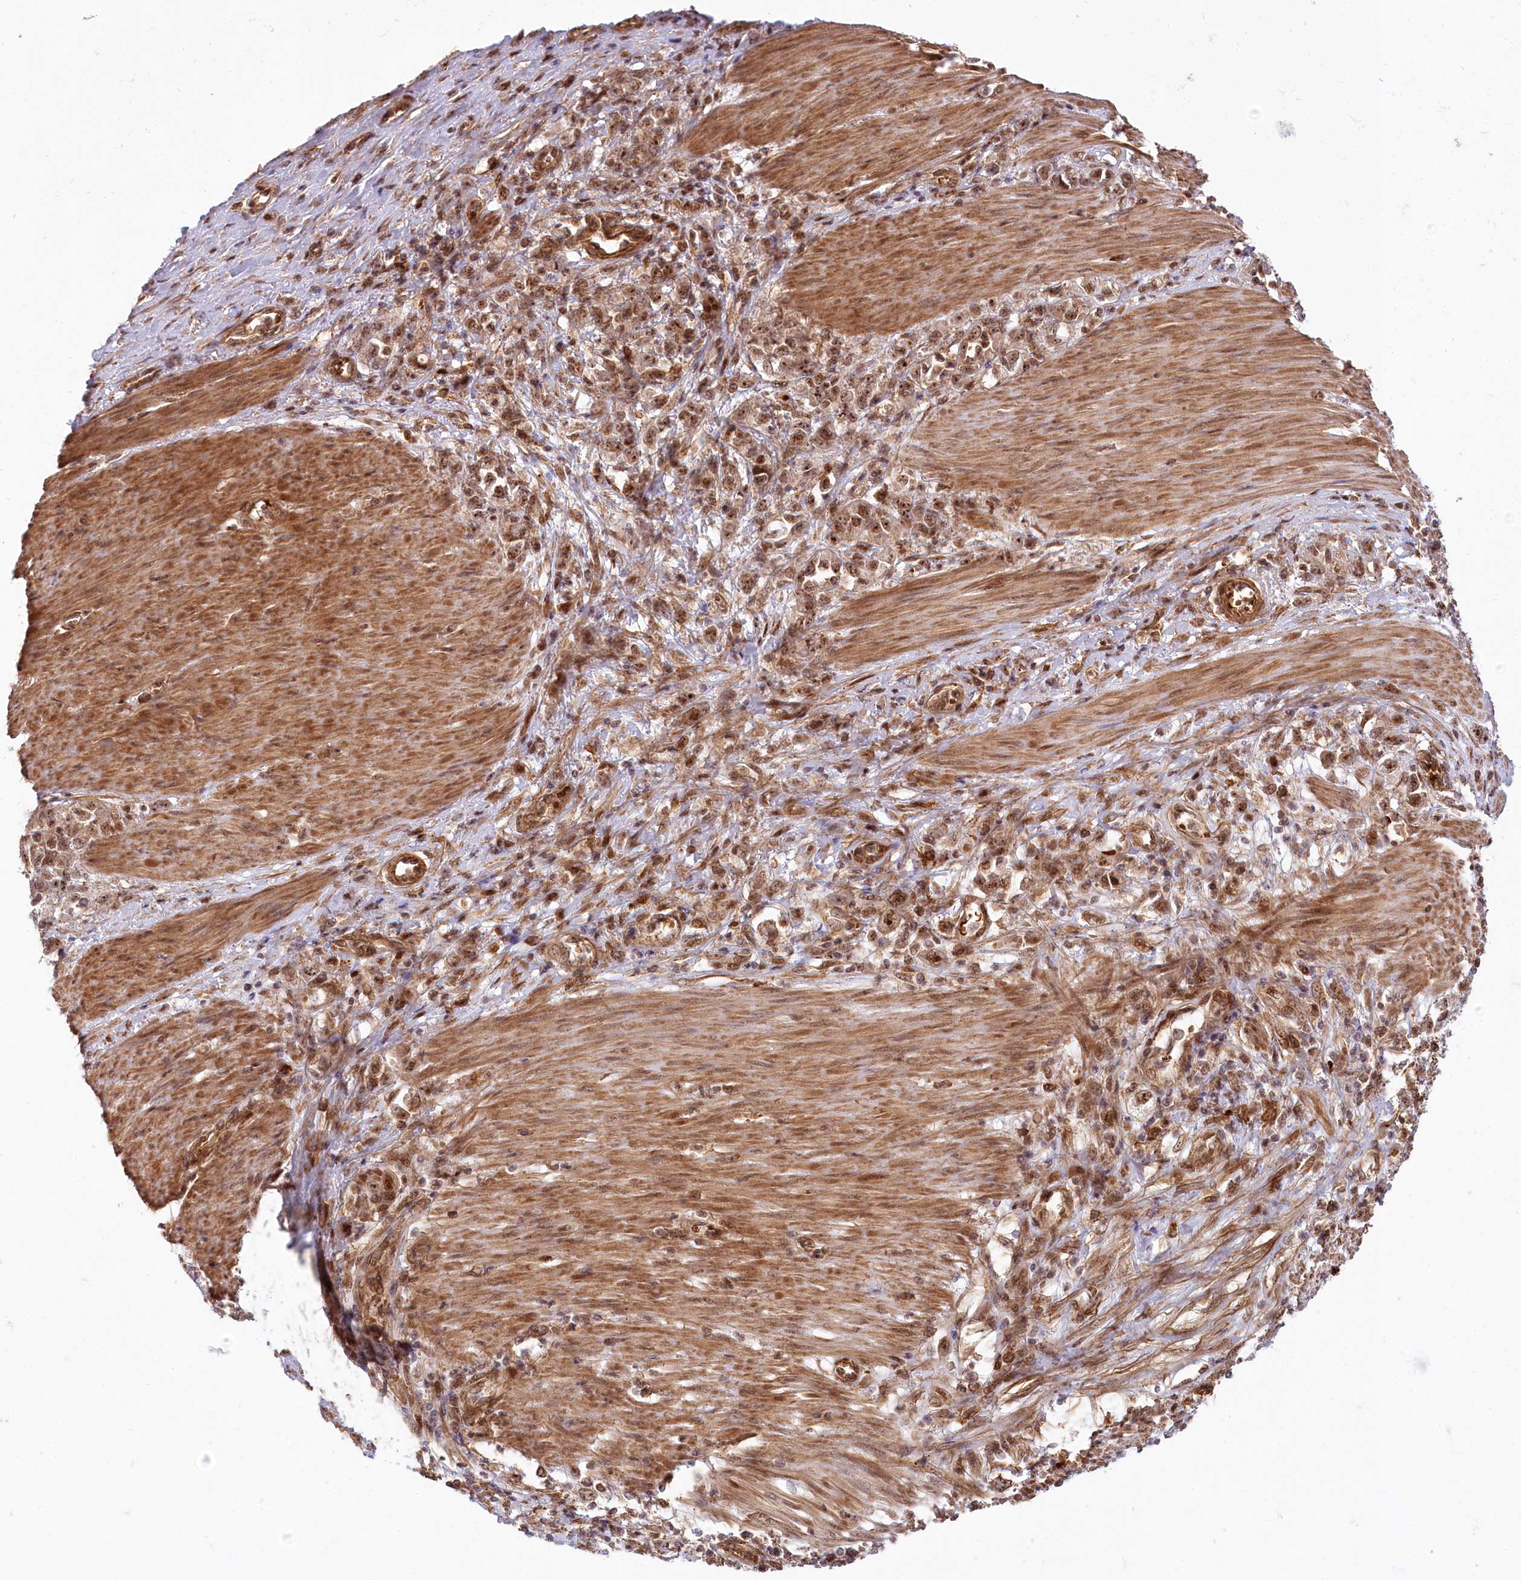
{"staining": {"intensity": "moderate", "quantity": ">75%", "location": "nuclear"}, "tissue": "stomach cancer", "cell_type": "Tumor cells", "image_type": "cancer", "snomed": [{"axis": "morphology", "description": "Adenocarcinoma, NOS"}, {"axis": "topography", "description": "Stomach"}], "caption": "High-magnification brightfield microscopy of adenocarcinoma (stomach) stained with DAB (3,3'-diaminobenzidine) (brown) and counterstained with hematoxylin (blue). tumor cells exhibit moderate nuclear positivity is present in approximately>75% of cells.", "gene": "TUBGCP2", "patient": {"sex": "female", "age": 76}}